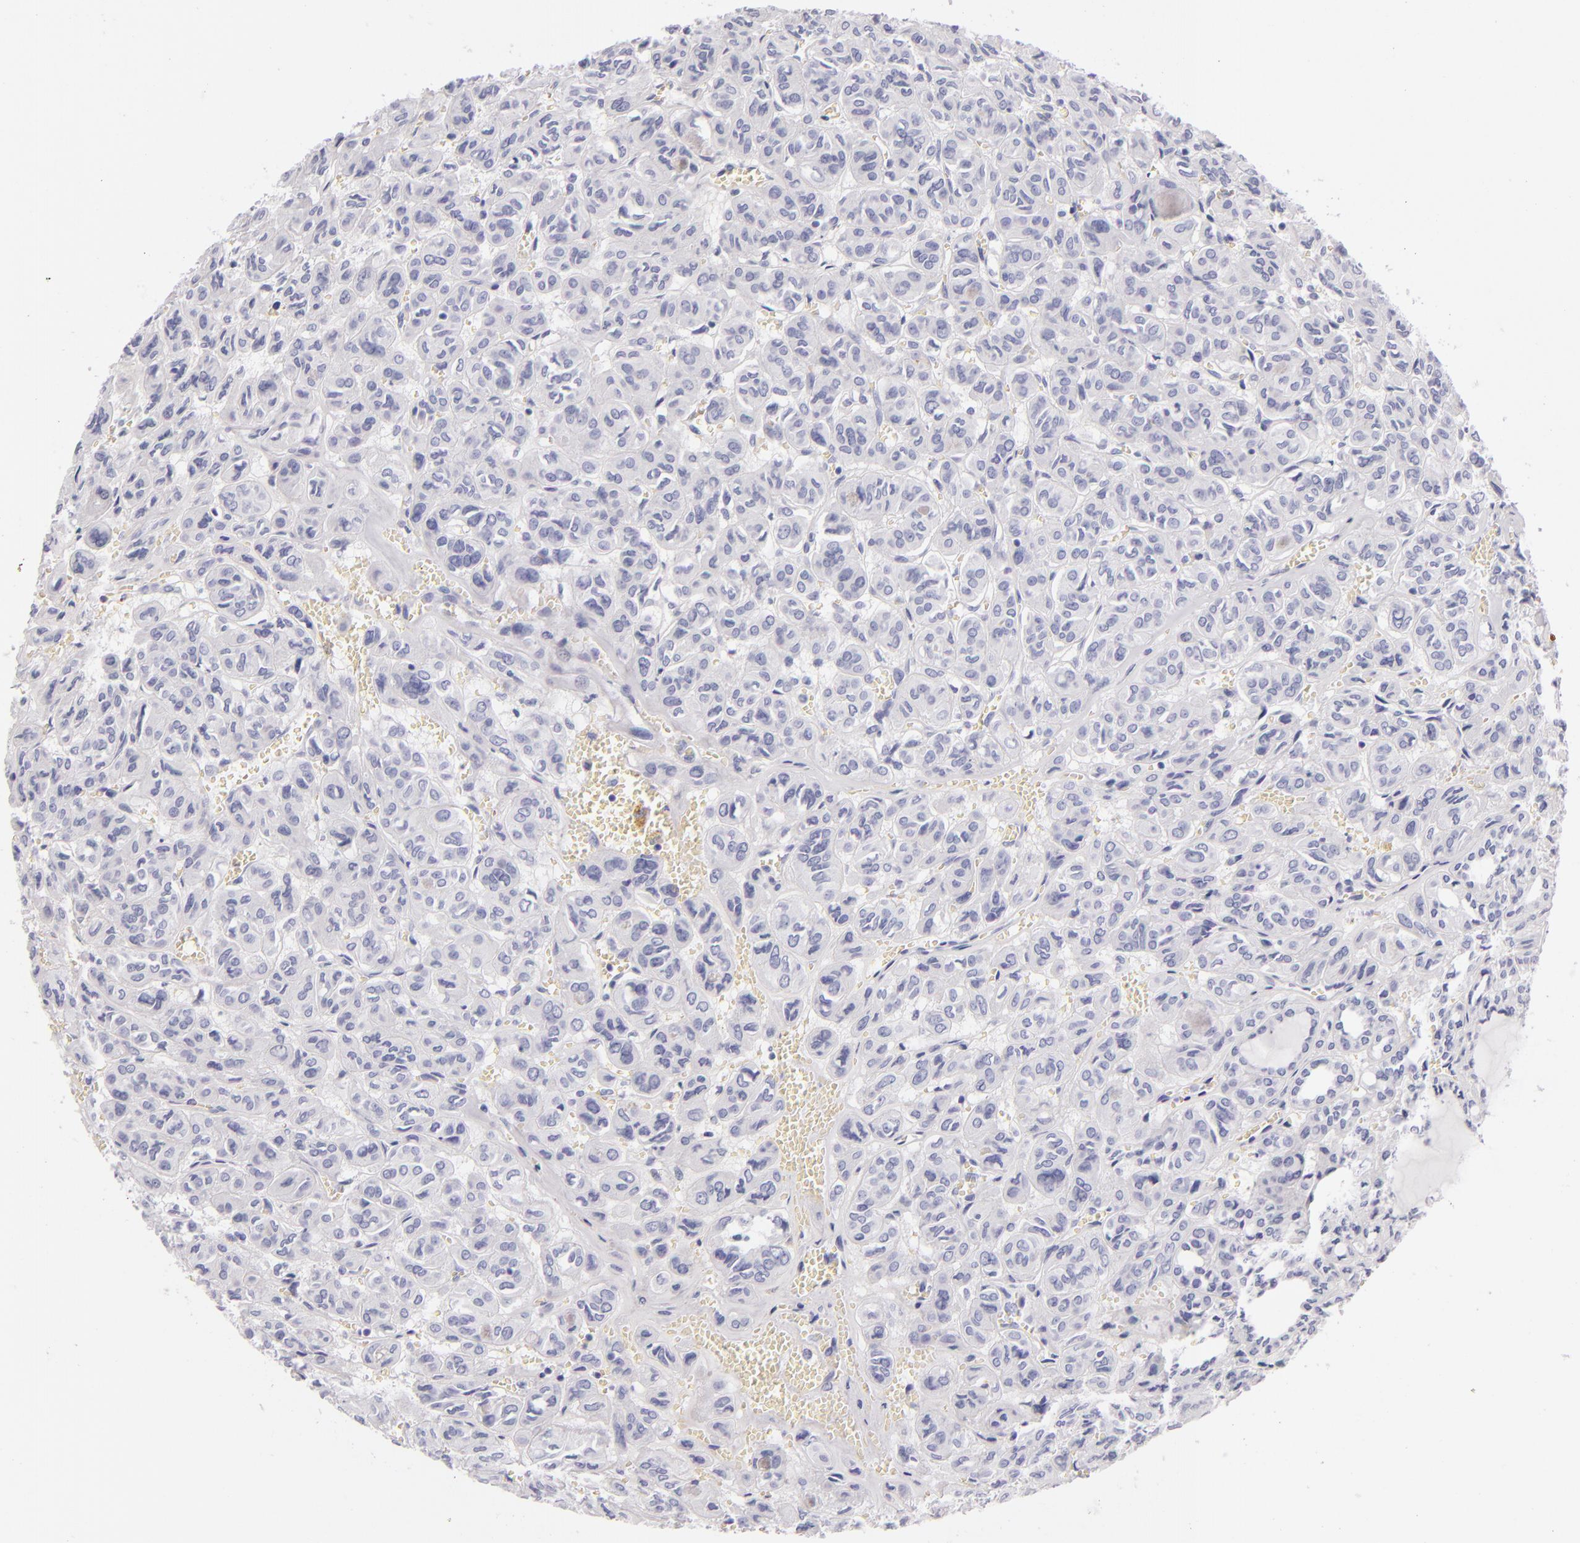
{"staining": {"intensity": "negative", "quantity": "none", "location": "none"}, "tissue": "thyroid cancer", "cell_type": "Tumor cells", "image_type": "cancer", "snomed": [{"axis": "morphology", "description": "Follicular adenoma carcinoma, NOS"}, {"axis": "topography", "description": "Thyroid gland"}], "caption": "The IHC image has no significant staining in tumor cells of thyroid cancer tissue.", "gene": "CD207", "patient": {"sex": "female", "age": 71}}